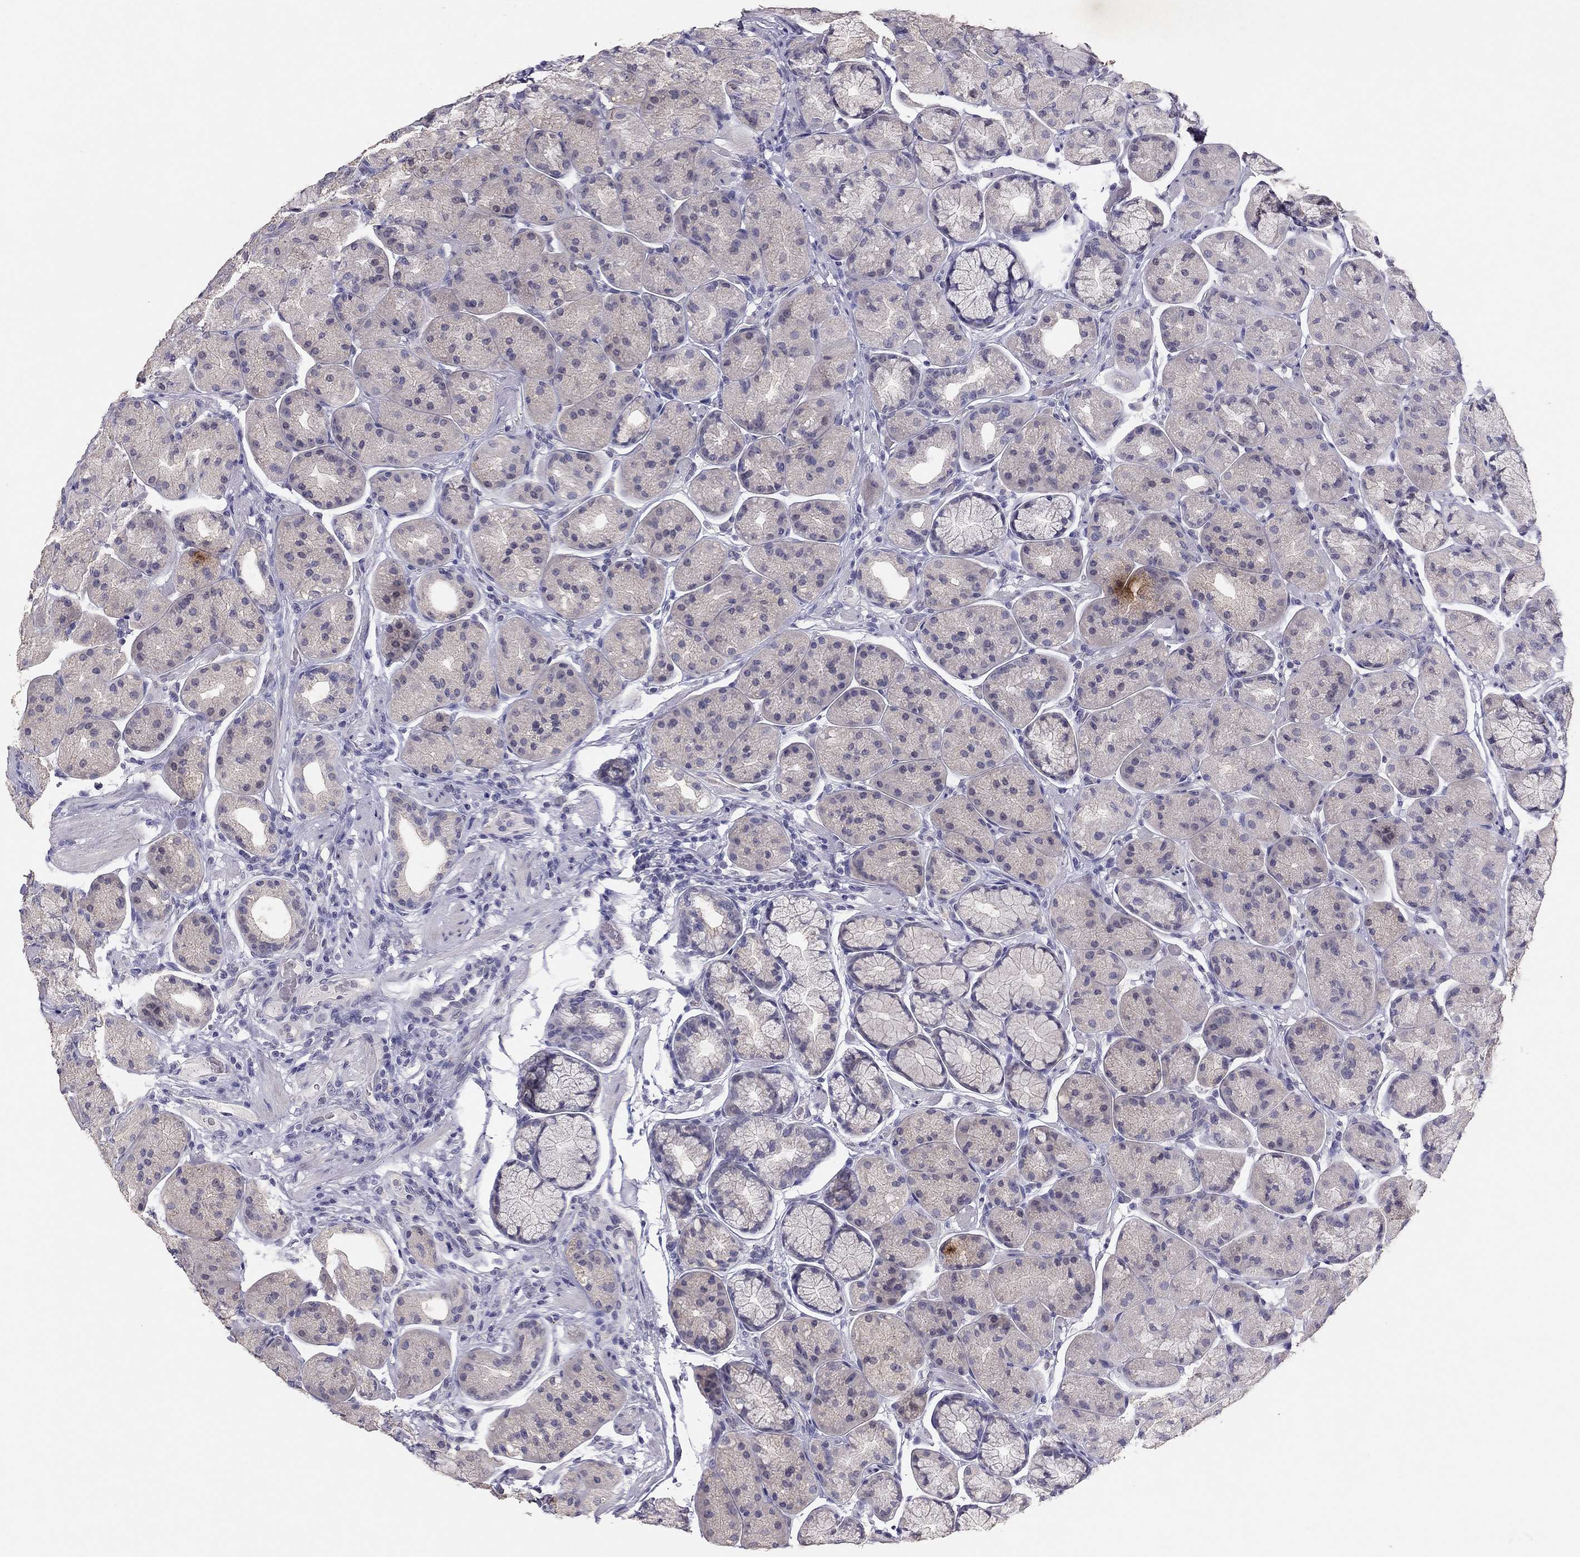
{"staining": {"intensity": "negative", "quantity": "none", "location": "none"}, "tissue": "stomach", "cell_type": "Glandular cells", "image_type": "normal", "snomed": [{"axis": "morphology", "description": "Normal tissue, NOS"}, {"axis": "morphology", "description": "Adenocarcinoma, NOS"}, {"axis": "morphology", "description": "Adenocarcinoma, High grade"}, {"axis": "topography", "description": "Stomach, upper"}, {"axis": "topography", "description": "Stomach"}], "caption": "Stomach was stained to show a protein in brown. There is no significant expression in glandular cells. (DAB IHC with hematoxylin counter stain).", "gene": "ADORA2A", "patient": {"sex": "female", "age": 65}}